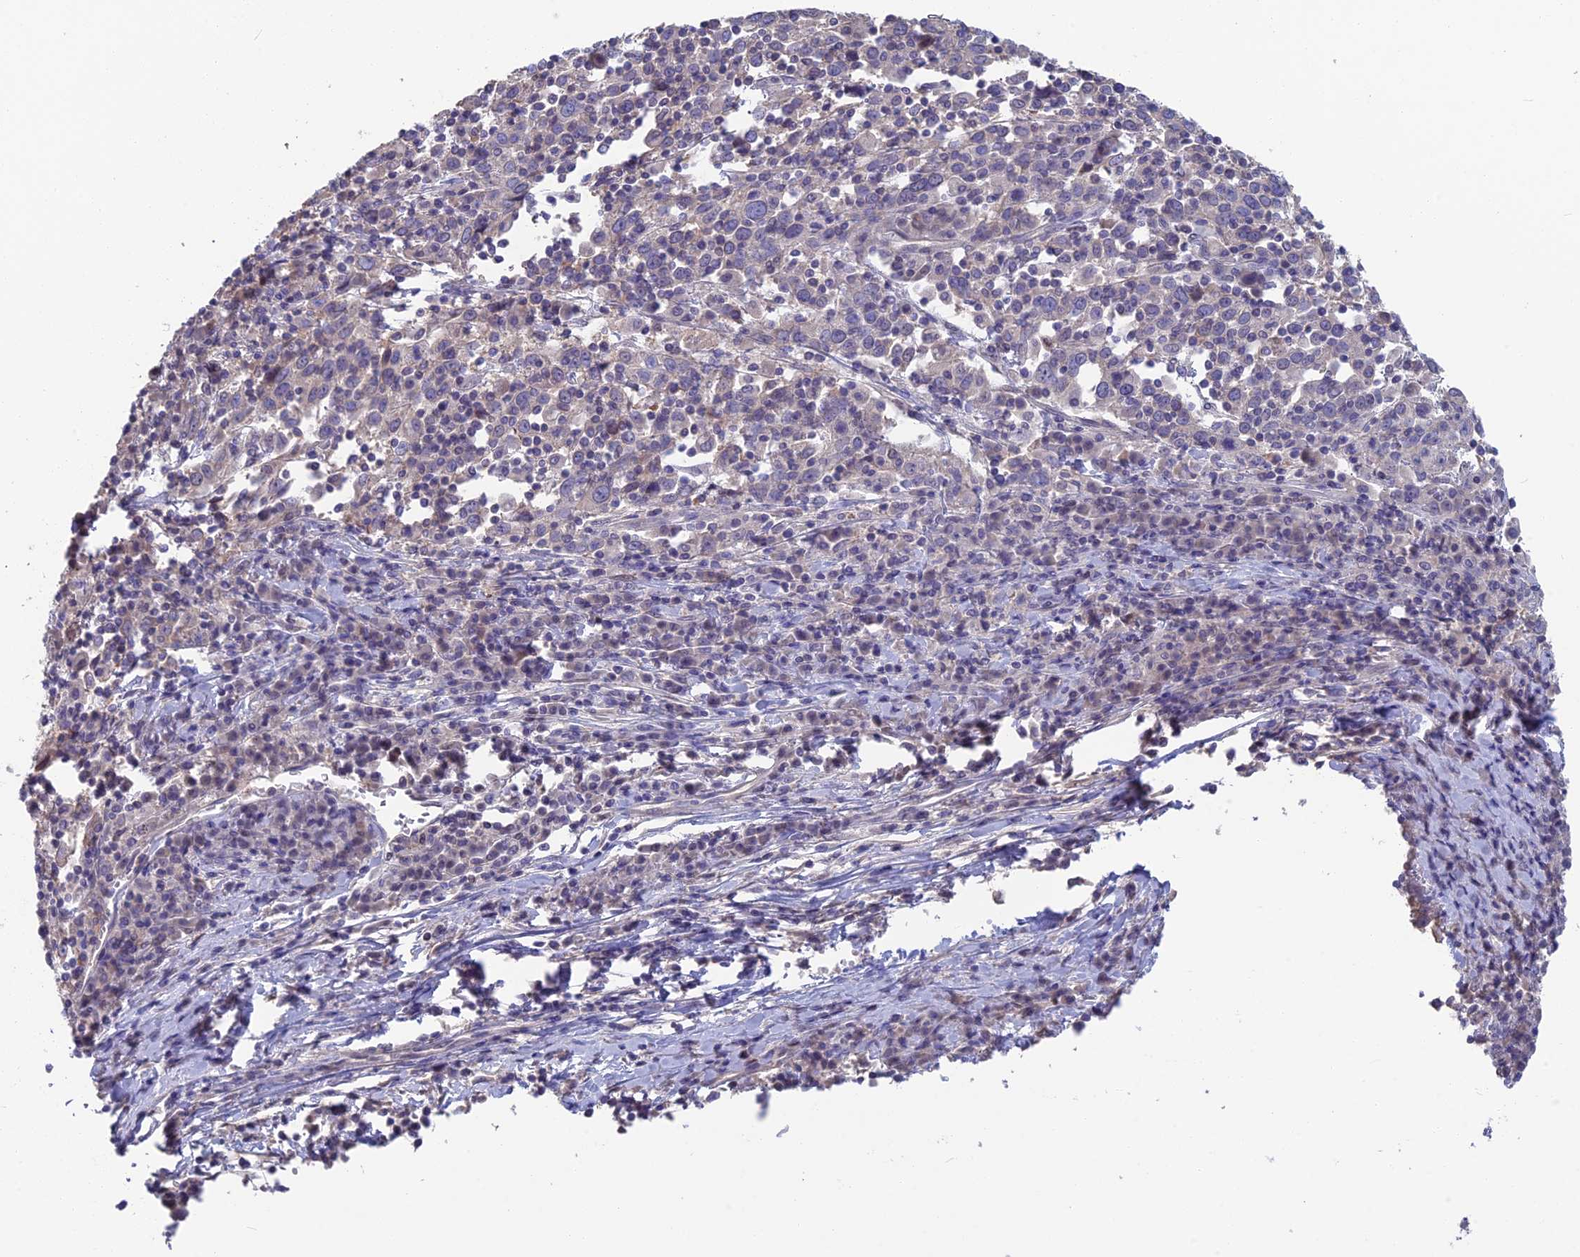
{"staining": {"intensity": "negative", "quantity": "none", "location": "none"}, "tissue": "cervical cancer", "cell_type": "Tumor cells", "image_type": "cancer", "snomed": [{"axis": "morphology", "description": "Squamous cell carcinoma, NOS"}, {"axis": "topography", "description": "Cervix"}], "caption": "Squamous cell carcinoma (cervical) was stained to show a protein in brown. There is no significant expression in tumor cells. (DAB immunohistochemistry visualized using brightfield microscopy, high magnification).", "gene": "SNAP91", "patient": {"sex": "female", "age": 46}}